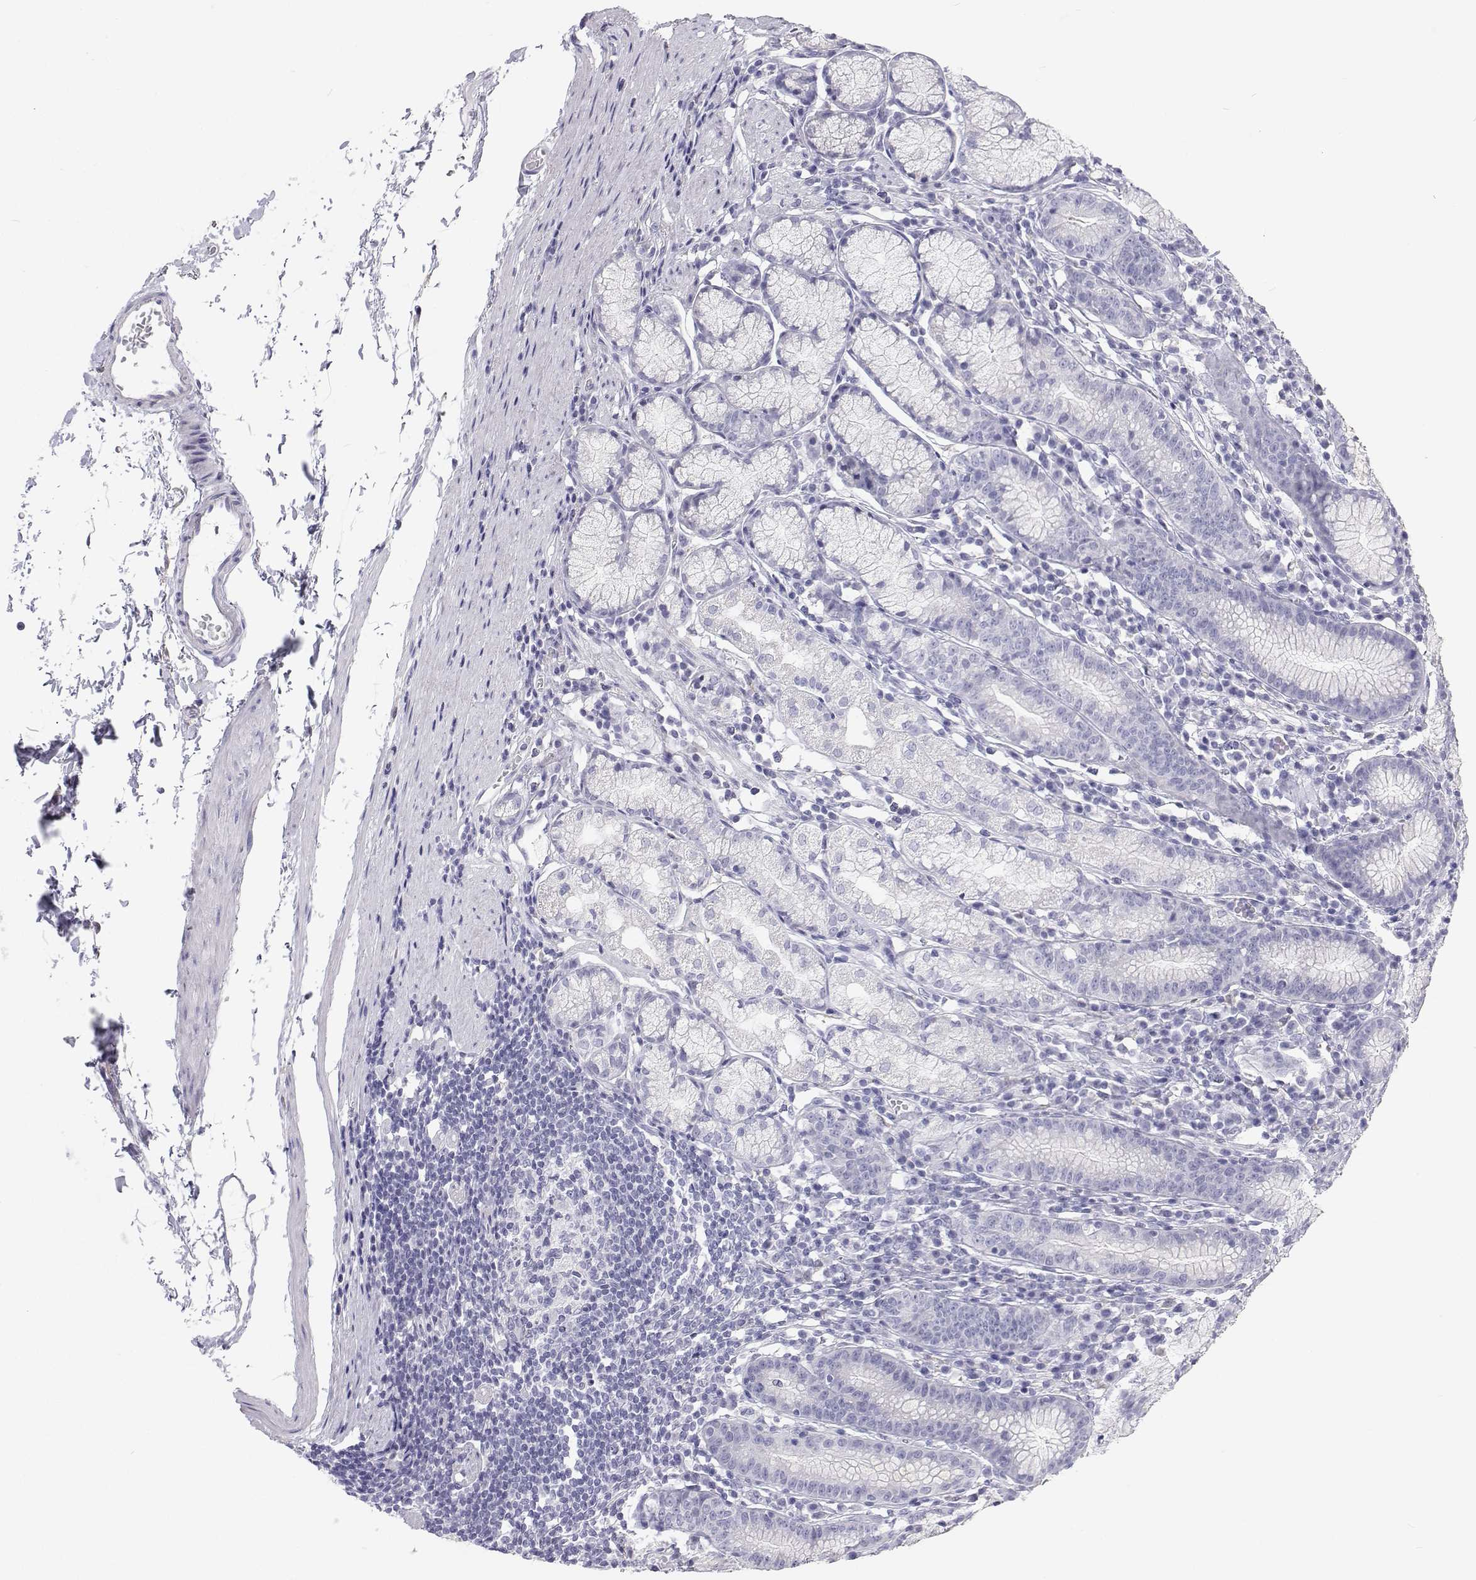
{"staining": {"intensity": "negative", "quantity": "none", "location": "none"}, "tissue": "stomach", "cell_type": "Glandular cells", "image_type": "normal", "snomed": [{"axis": "morphology", "description": "Normal tissue, NOS"}, {"axis": "topography", "description": "Stomach"}], "caption": "This is a photomicrograph of immunohistochemistry staining of unremarkable stomach, which shows no expression in glandular cells. Brightfield microscopy of immunohistochemistry stained with DAB (3,3'-diaminobenzidine) (brown) and hematoxylin (blue), captured at high magnification.", "gene": "TTN", "patient": {"sex": "male", "age": 55}}